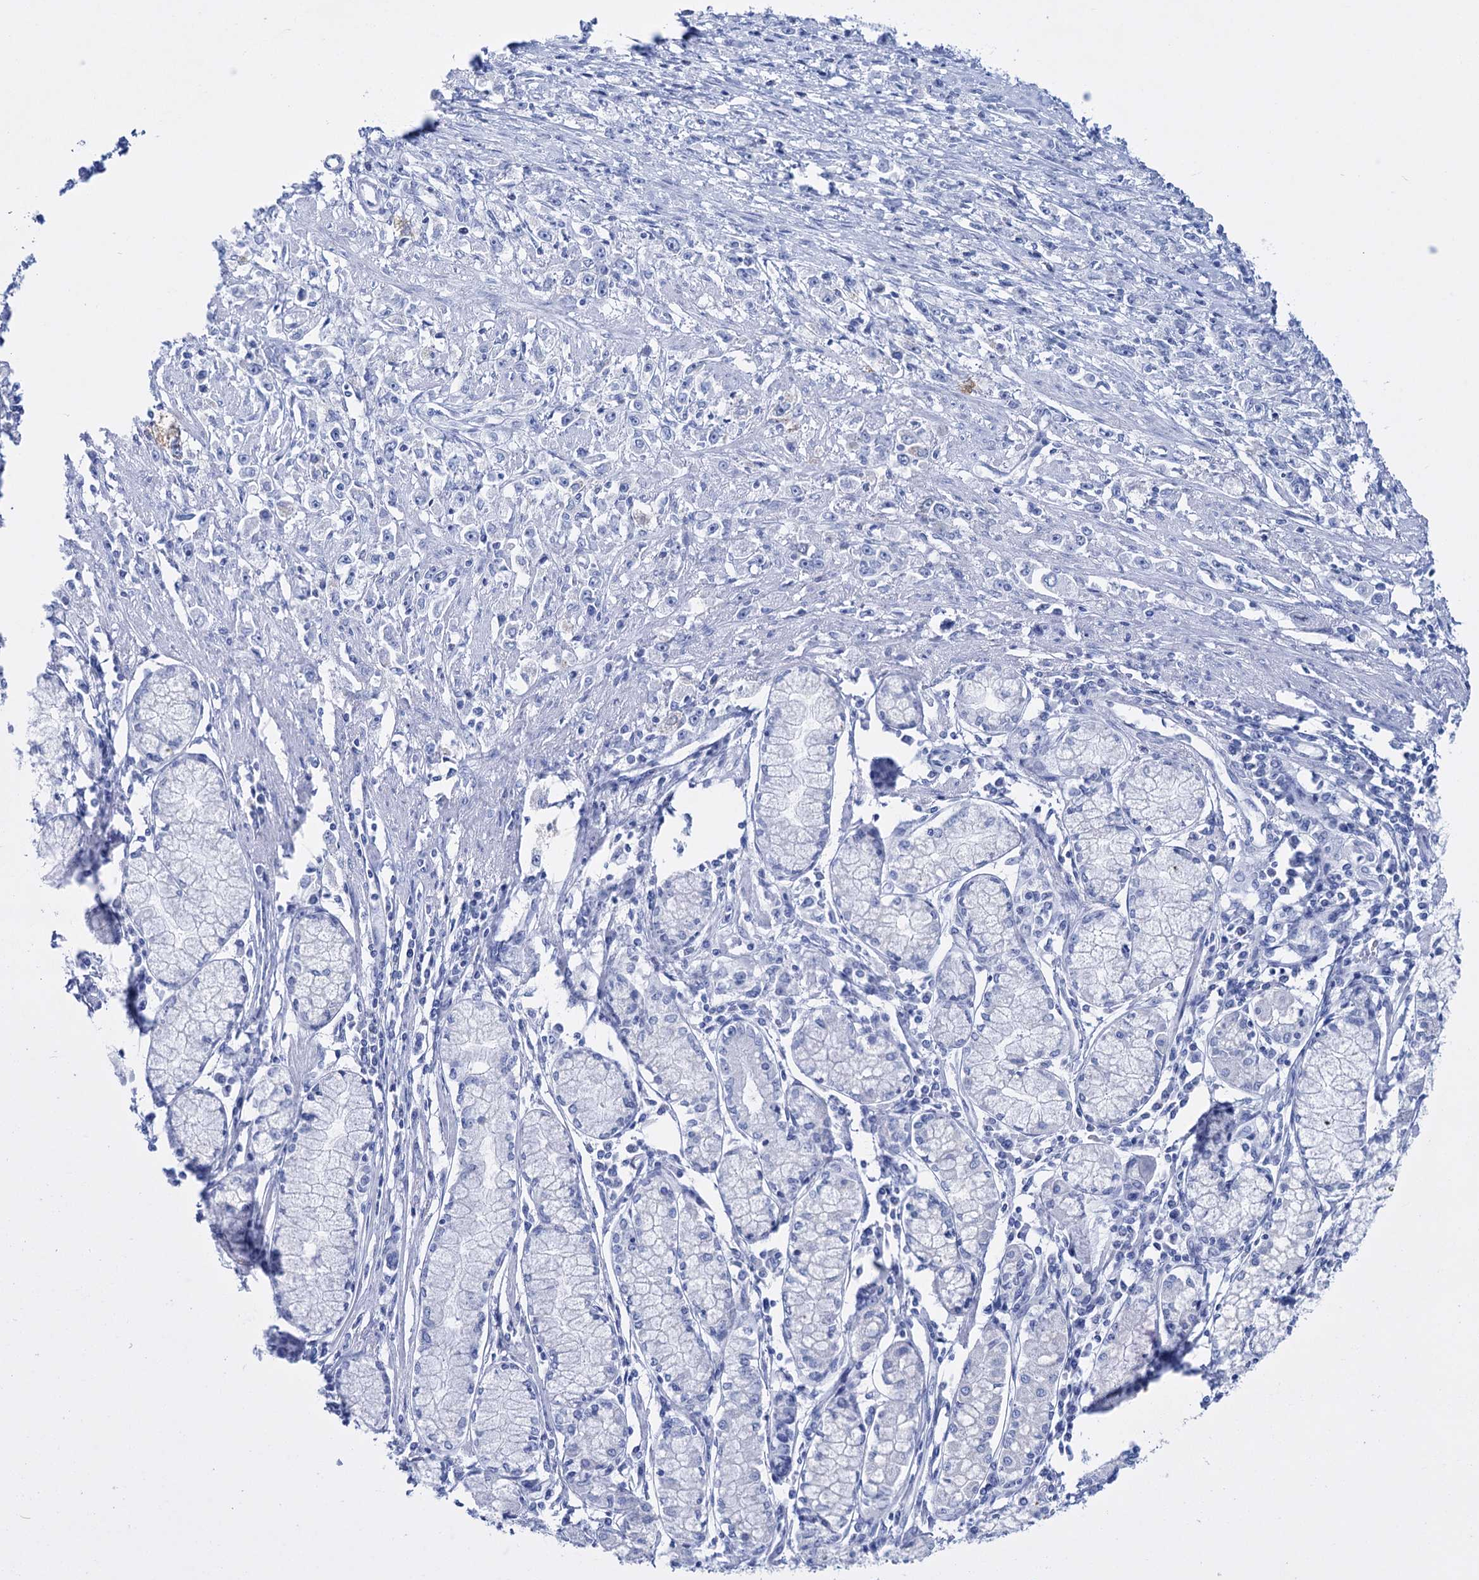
{"staining": {"intensity": "negative", "quantity": "none", "location": "none"}, "tissue": "stomach cancer", "cell_type": "Tumor cells", "image_type": "cancer", "snomed": [{"axis": "morphology", "description": "Adenocarcinoma, NOS"}, {"axis": "topography", "description": "Stomach"}], "caption": "Stomach cancer (adenocarcinoma) stained for a protein using immunohistochemistry (IHC) demonstrates no staining tumor cells.", "gene": "FBXW12", "patient": {"sex": "female", "age": 59}}